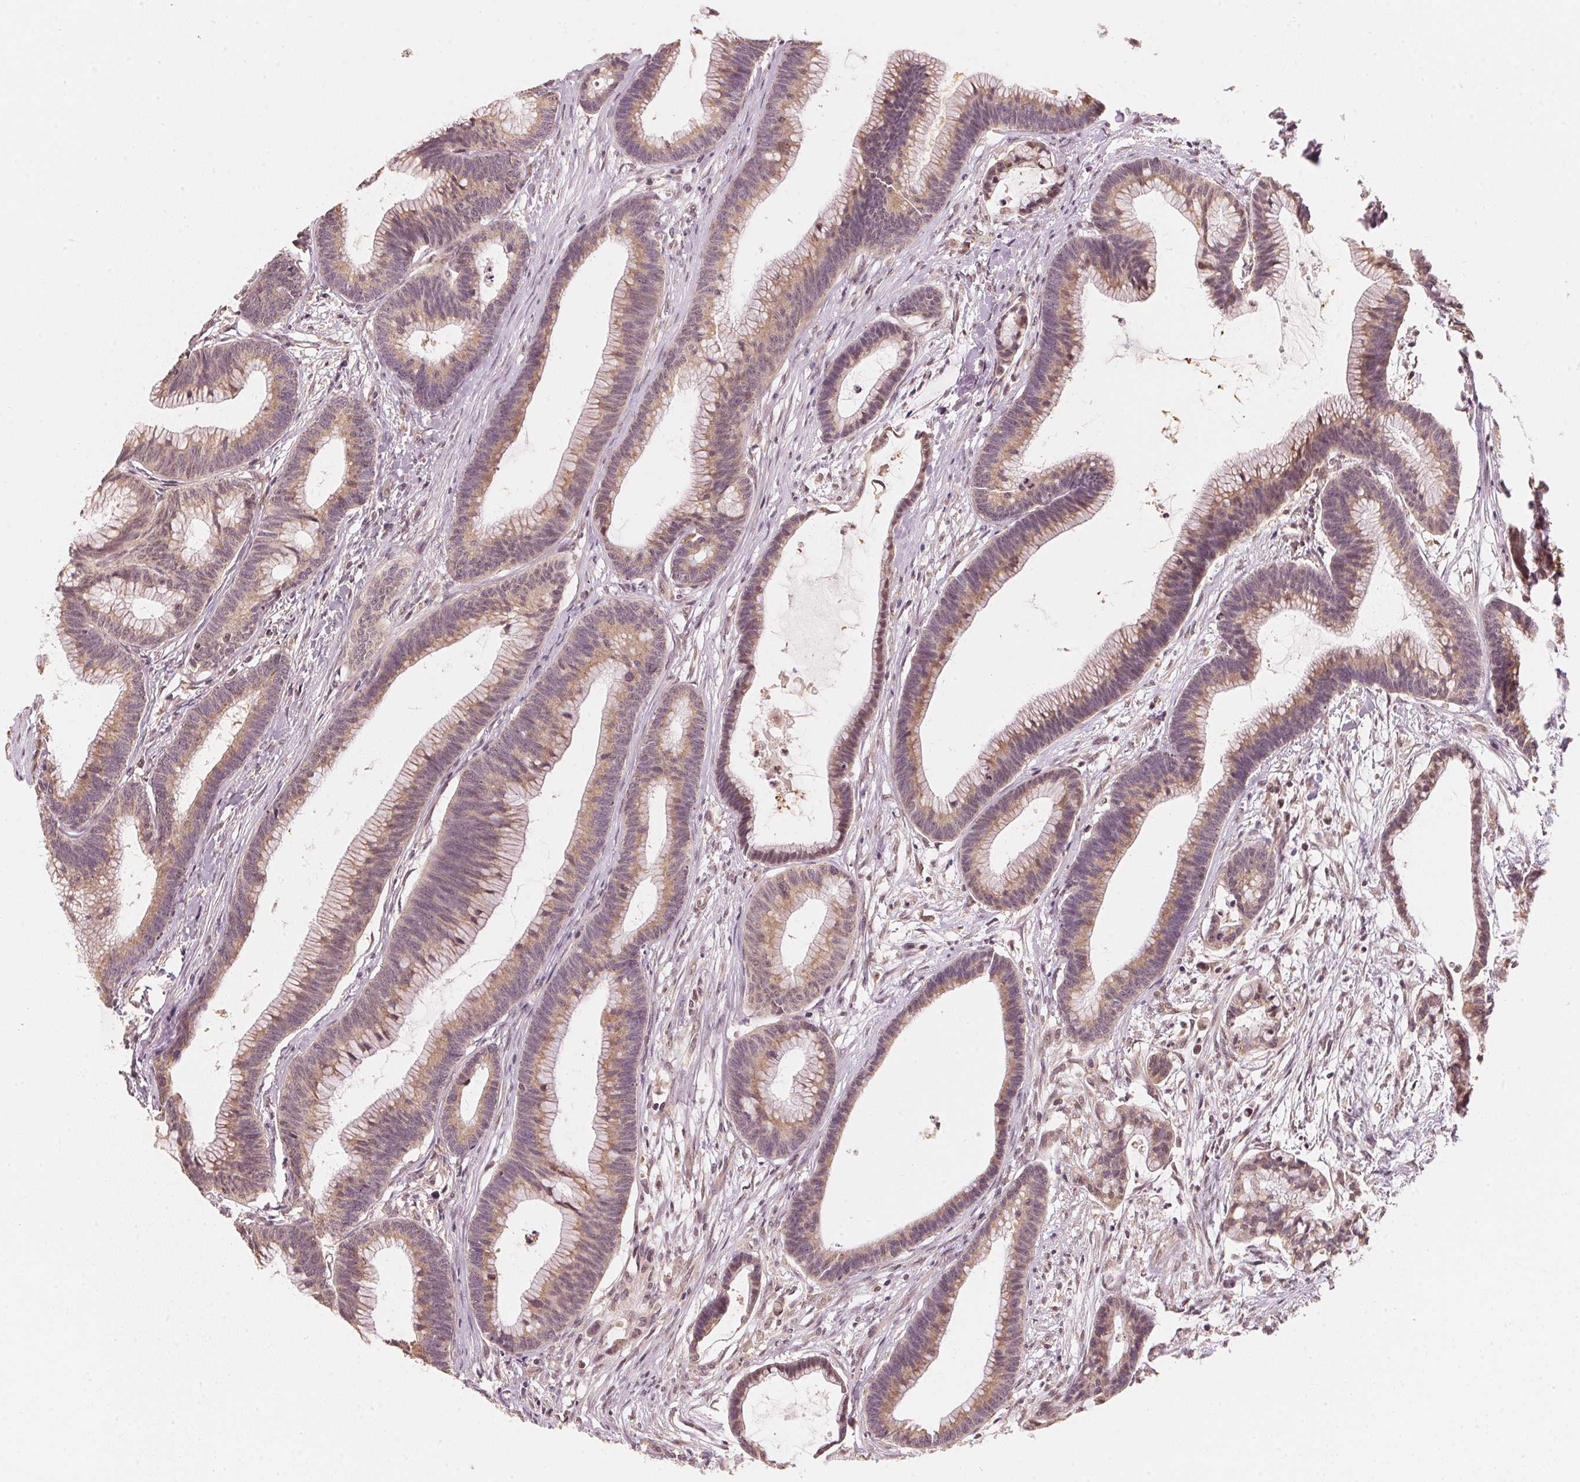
{"staining": {"intensity": "weak", "quantity": ">75%", "location": "cytoplasmic/membranous"}, "tissue": "colorectal cancer", "cell_type": "Tumor cells", "image_type": "cancer", "snomed": [{"axis": "morphology", "description": "Adenocarcinoma, NOS"}, {"axis": "topography", "description": "Colon"}], "caption": "Immunohistochemistry (DAB) staining of human colorectal cancer exhibits weak cytoplasmic/membranous protein expression in about >75% of tumor cells.", "gene": "C2orf73", "patient": {"sex": "female", "age": 78}}